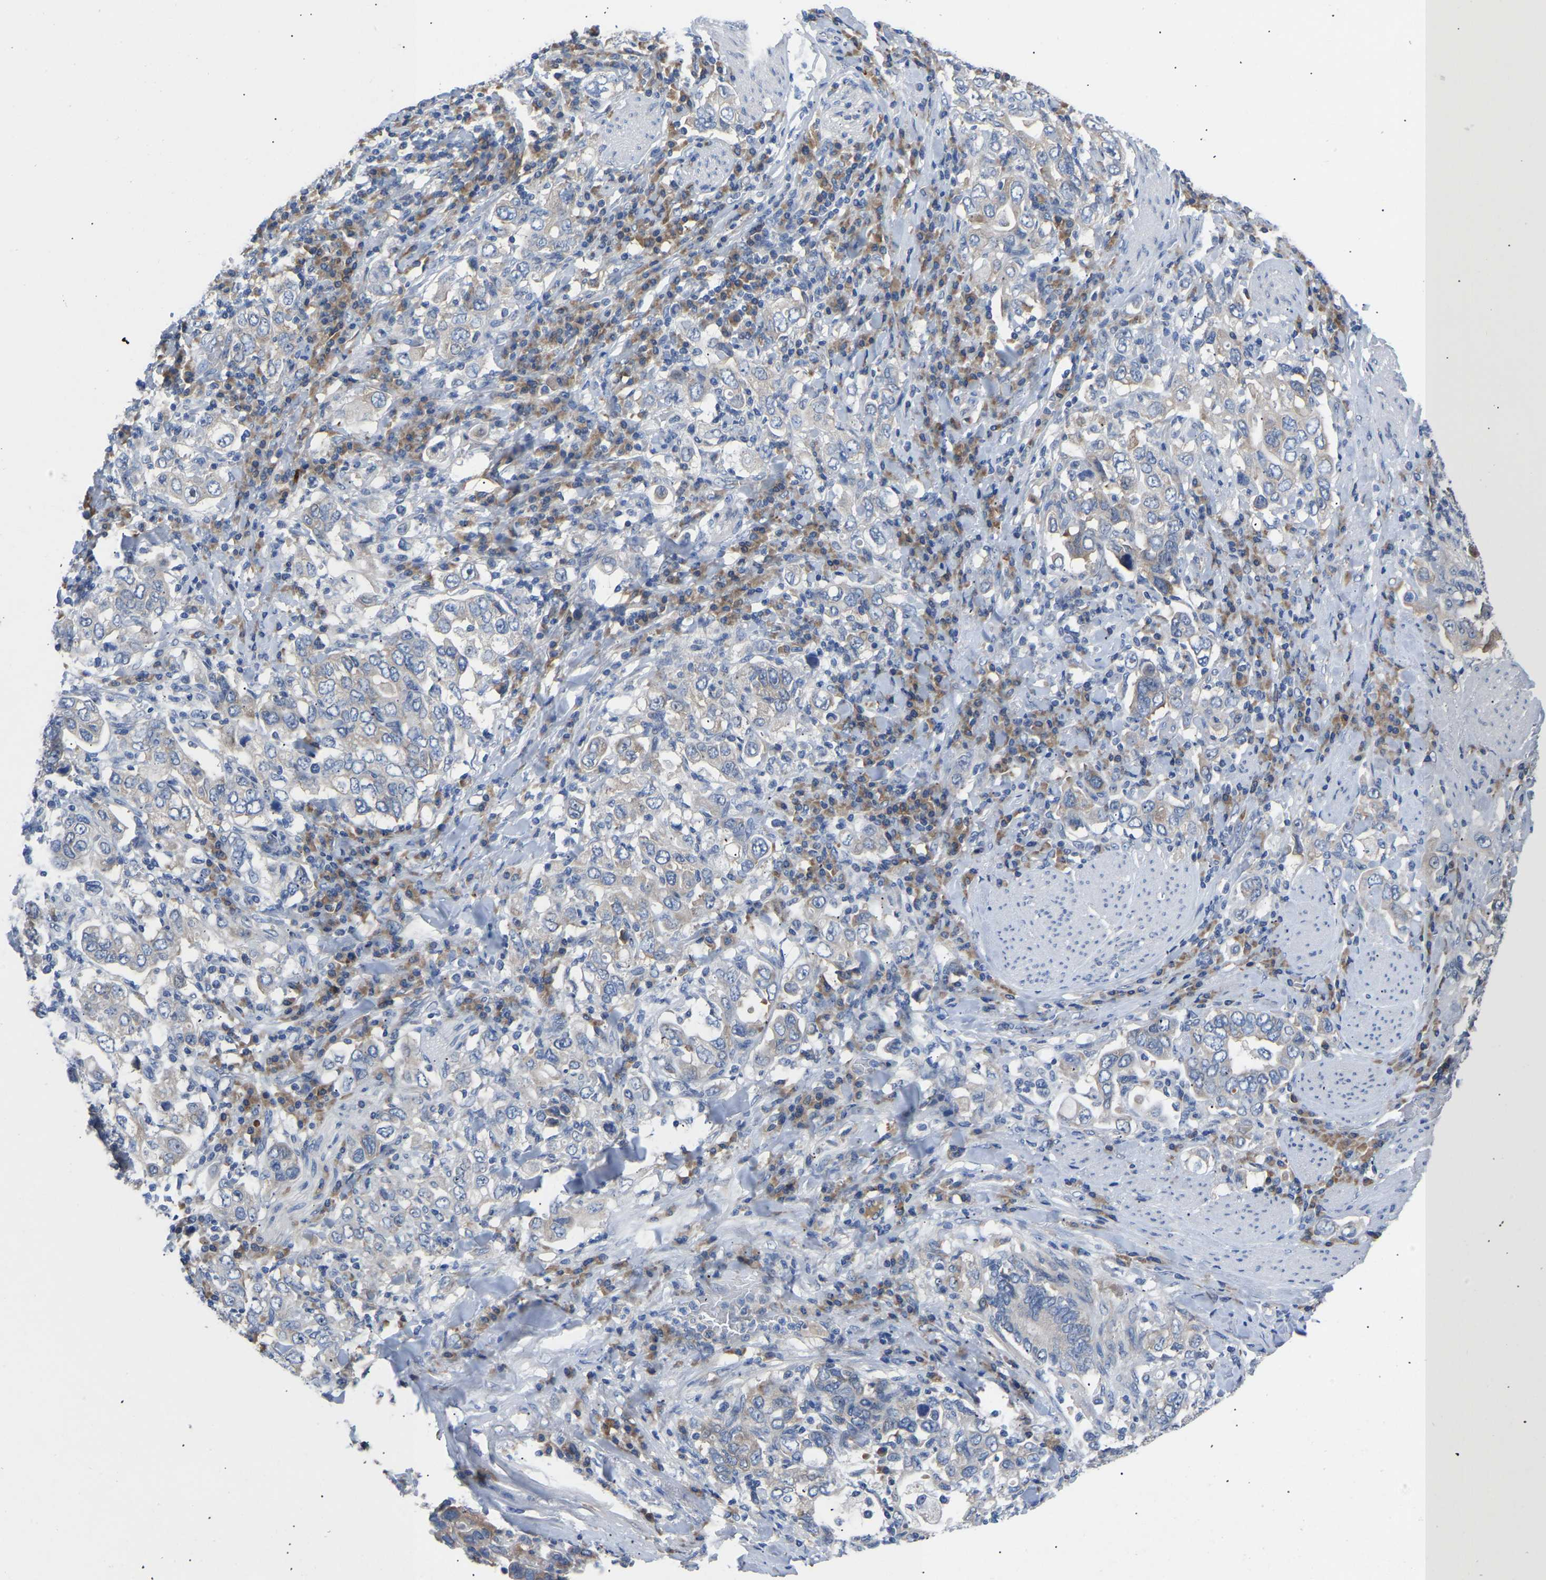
{"staining": {"intensity": "weak", "quantity": "<25%", "location": "cytoplasmic/membranous"}, "tissue": "stomach cancer", "cell_type": "Tumor cells", "image_type": "cancer", "snomed": [{"axis": "morphology", "description": "Adenocarcinoma, NOS"}, {"axis": "topography", "description": "Stomach, upper"}], "caption": "DAB immunohistochemical staining of human adenocarcinoma (stomach) demonstrates no significant expression in tumor cells. Brightfield microscopy of immunohistochemistry stained with DAB (brown) and hematoxylin (blue), captured at high magnification.", "gene": "ABCA10", "patient": {"sex": "male", "age": 62}}